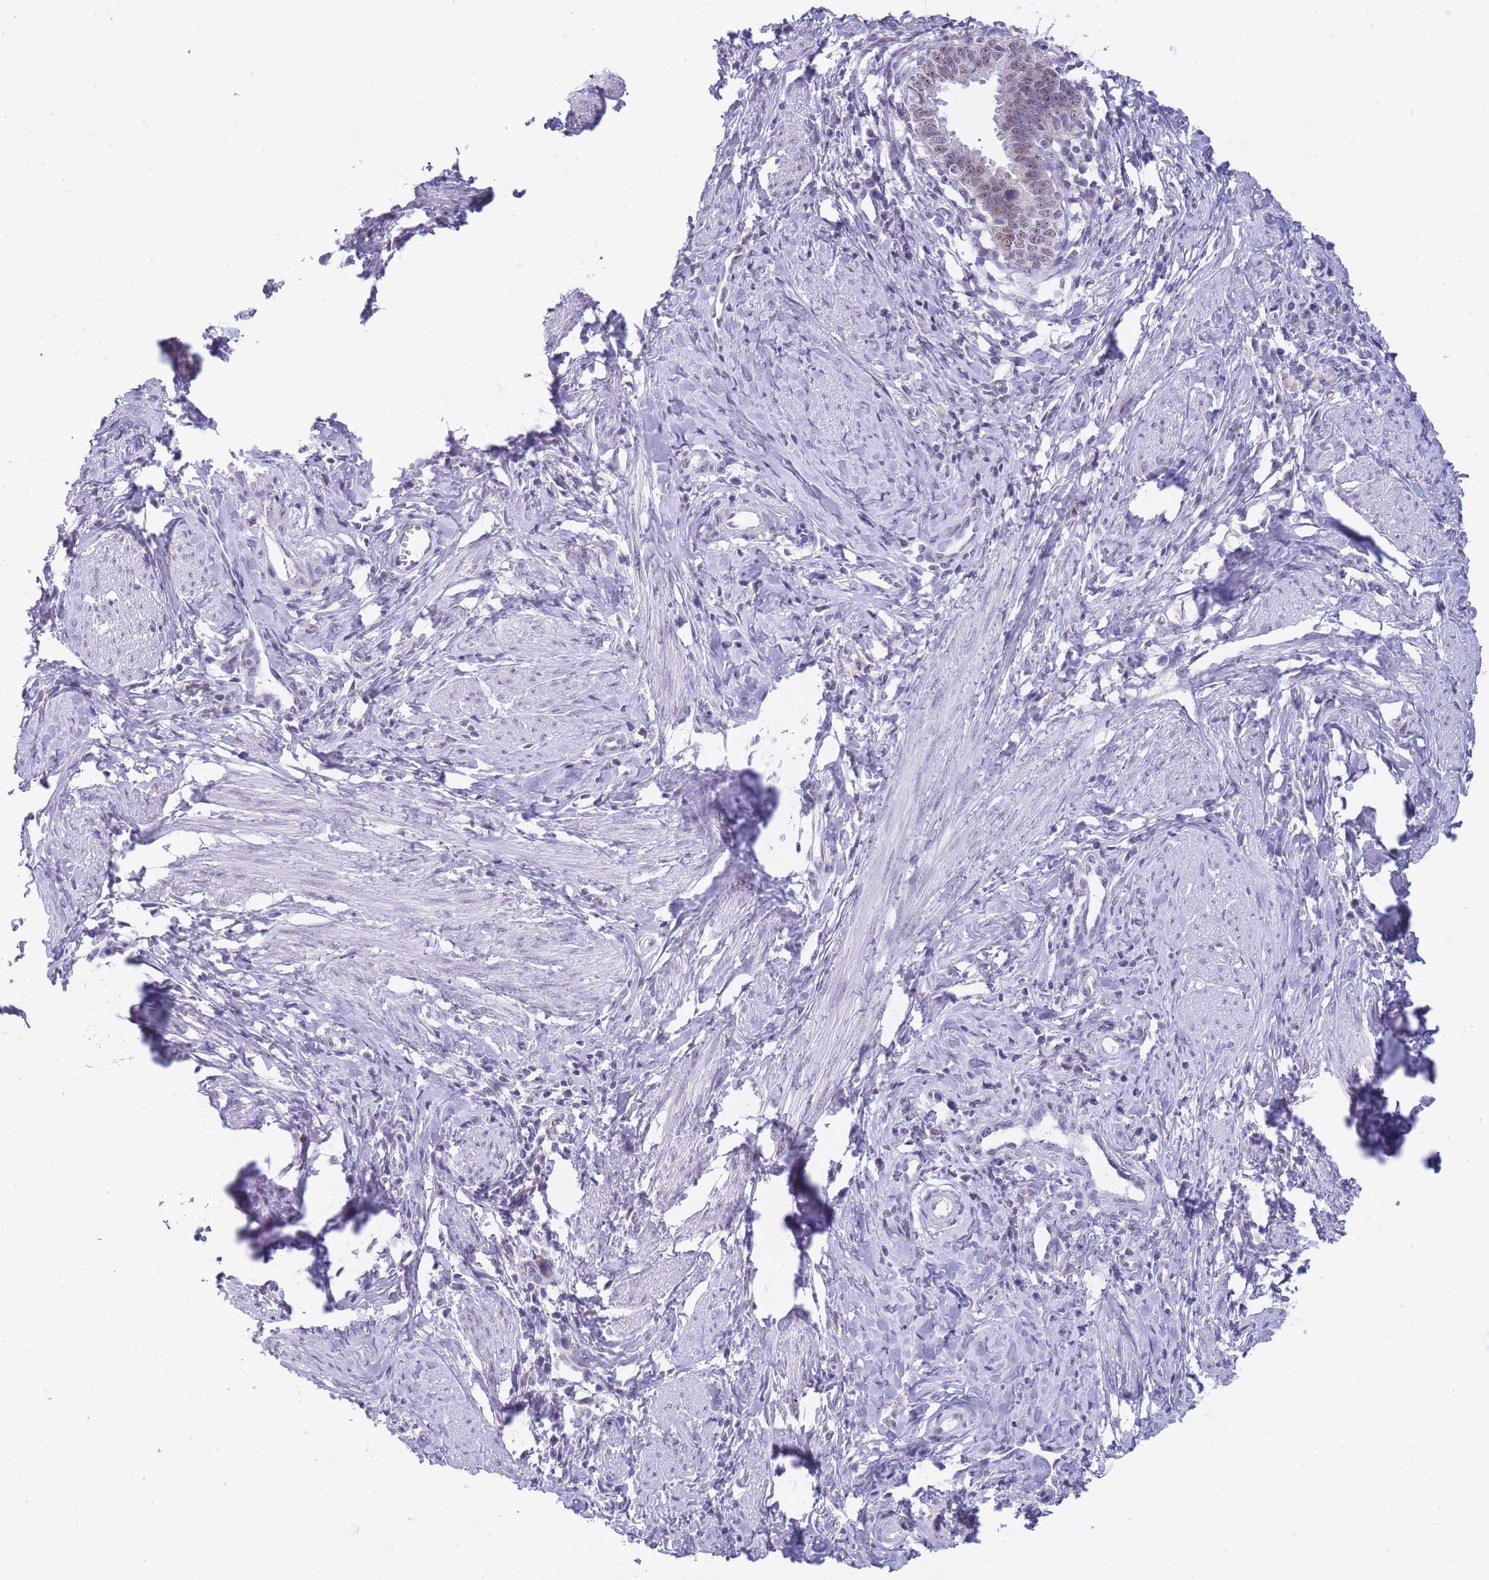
{"staining": {"intensity": "weak", "quantity": ">75%", "location": "nuclear"}, "tissue": "cervical cancer", "cell_type": "Tumor cells", "image_type": "cancer", "snomed": [{"axis": "morphology", "description": "Adenocarcinoma, NOS"}, {"axis": "topography", "description": "Cervix"}], "caption": "Immunohistochemical staining of cervical adenocarcinoma reveals low levels of weak nuclear protein expression in approximately >75% of tumor cells.", "gene": "FRAT2", "patient": {"sex": "female", "age": 36}}